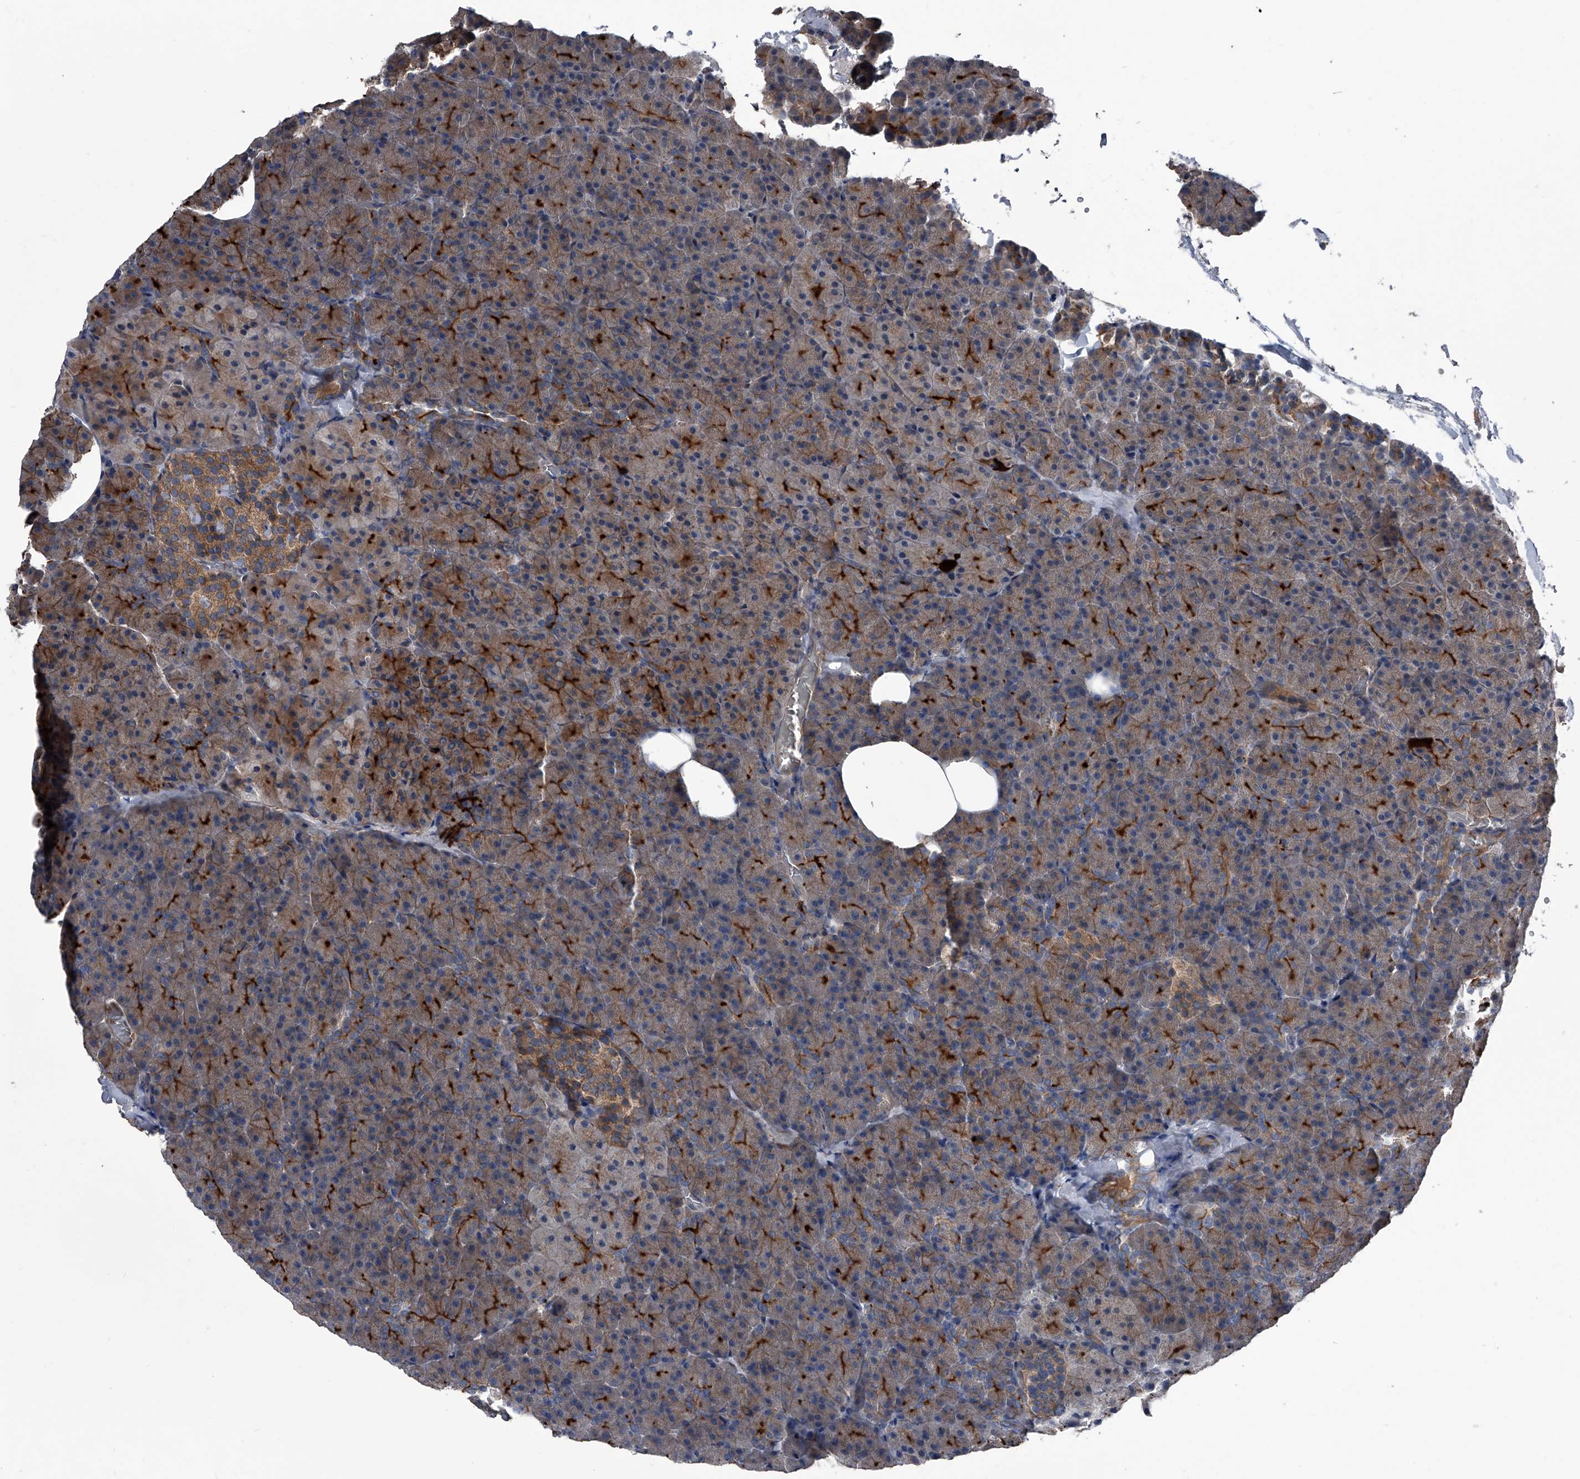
{"staining": {"intensity": "moderate", "quantity": "25%-75%", "location": "cytoplasmic/membranous"}, "tissue": "pancreas", "cell_type": "Exocrine glandular cells", "image_type": "normal", "snomed": [{"axis": "morphology", "description": "Normal tissue, NOS"}, {"axis": "morphology", "description": "Carcinoid, malignant, NOS"}, {"axis": "topography", "description": "Pancreas"}], "caption": "This is a histology image of immunohistochemistry staining of normal pancreas, which shows moderate expression in the cytoplasmic/membranous of exocrine glandular cells.", "gene": "KIF13A", "patient": {"sex": "female", "age": 35}}